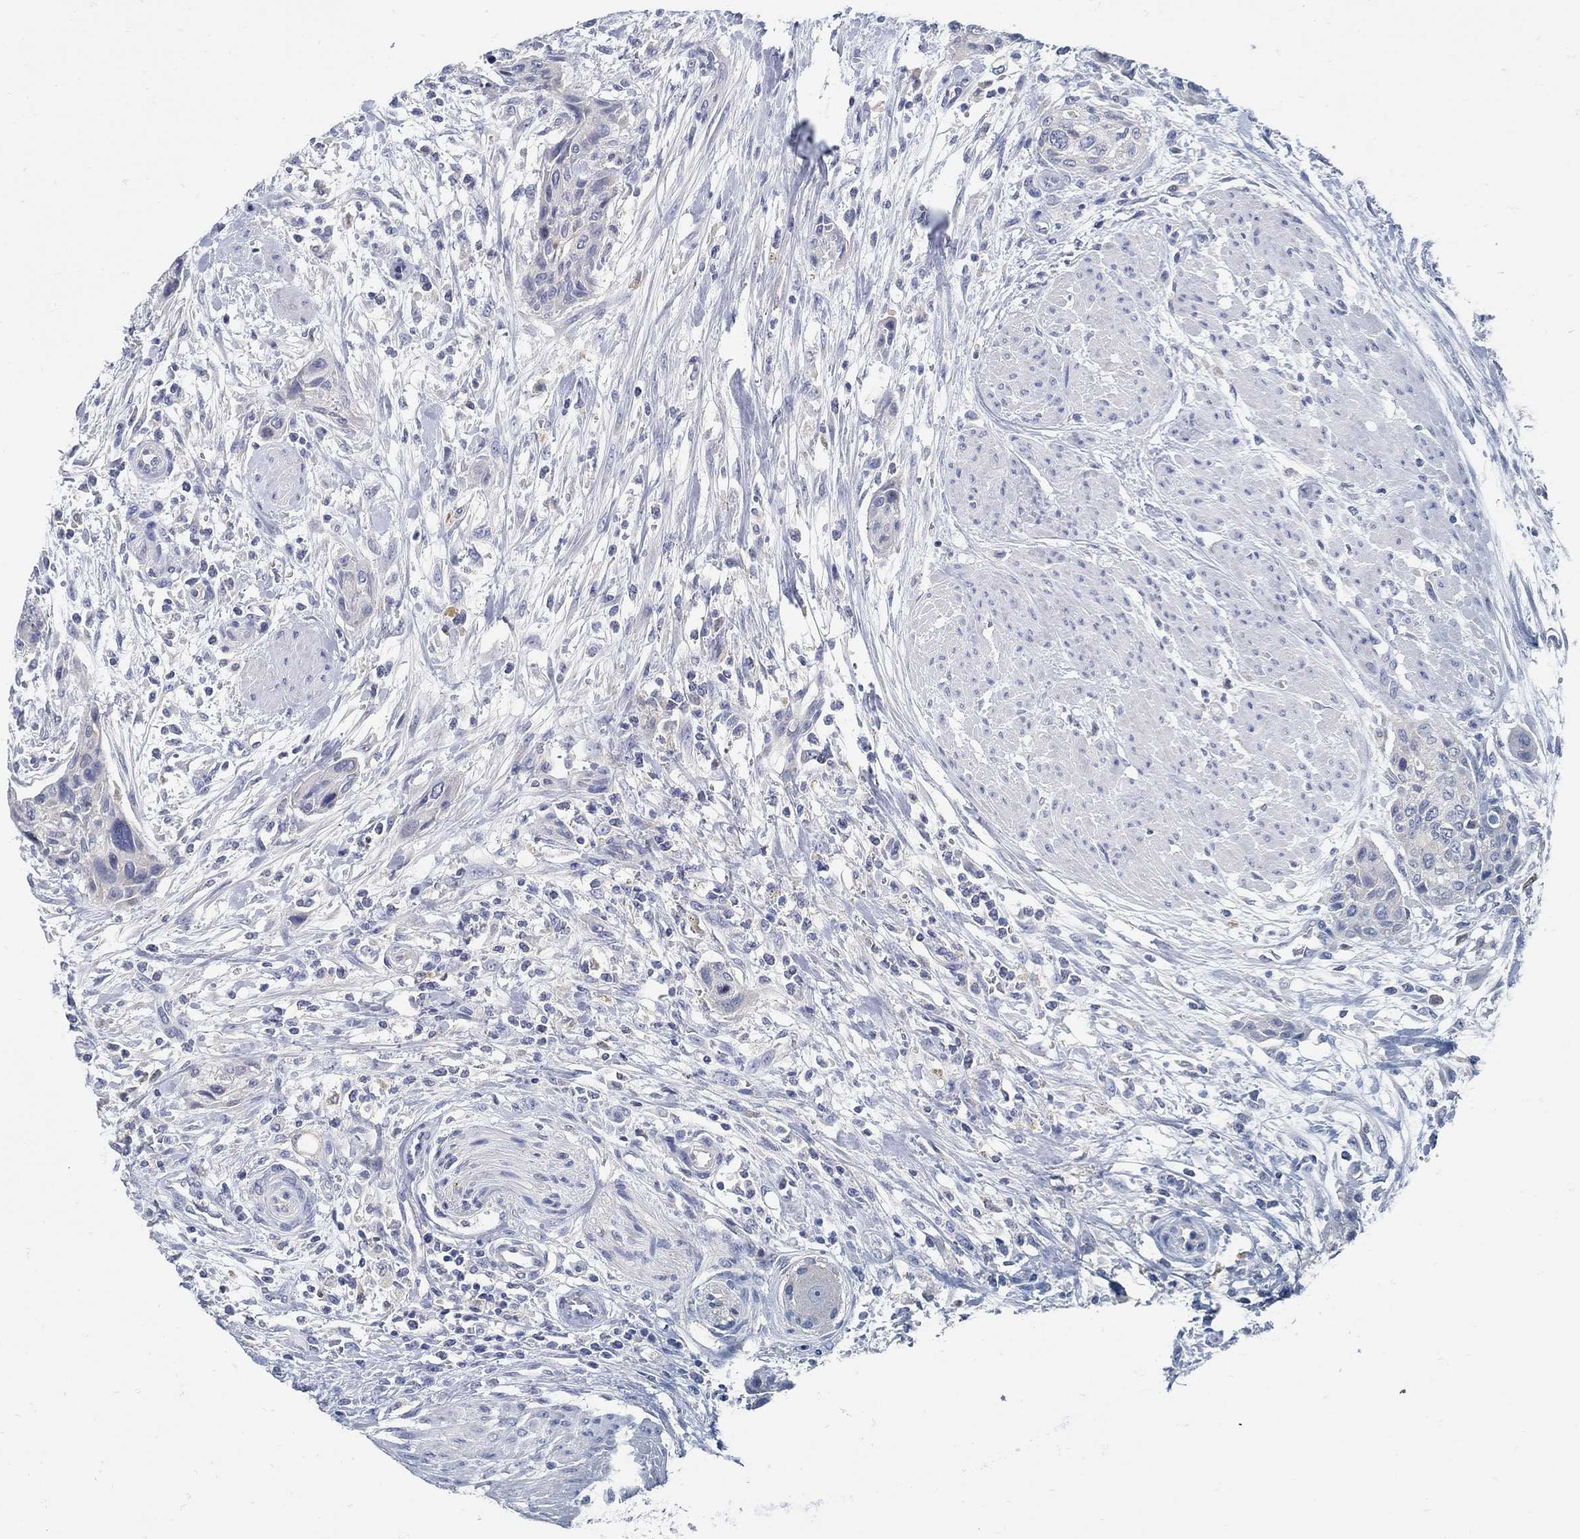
{"staining": {"intensity": "negative", "quantity": "none", "location": "none"}, "tissue": "urothelial cancer", "cell_type": "Tumor cells", "image_type": "cancer", "snomed": [{"axis": "morphology", "description": "Urothelial carcinoma, High grade"}, {"axis": "topography", "description": "Urinary bladder"}], "caption": "Image shows no significant protein positivity in tumor cells of urothelial cancer.", "gene": "ZFAND4", "patient": {"sex": "male", "age": 35}}